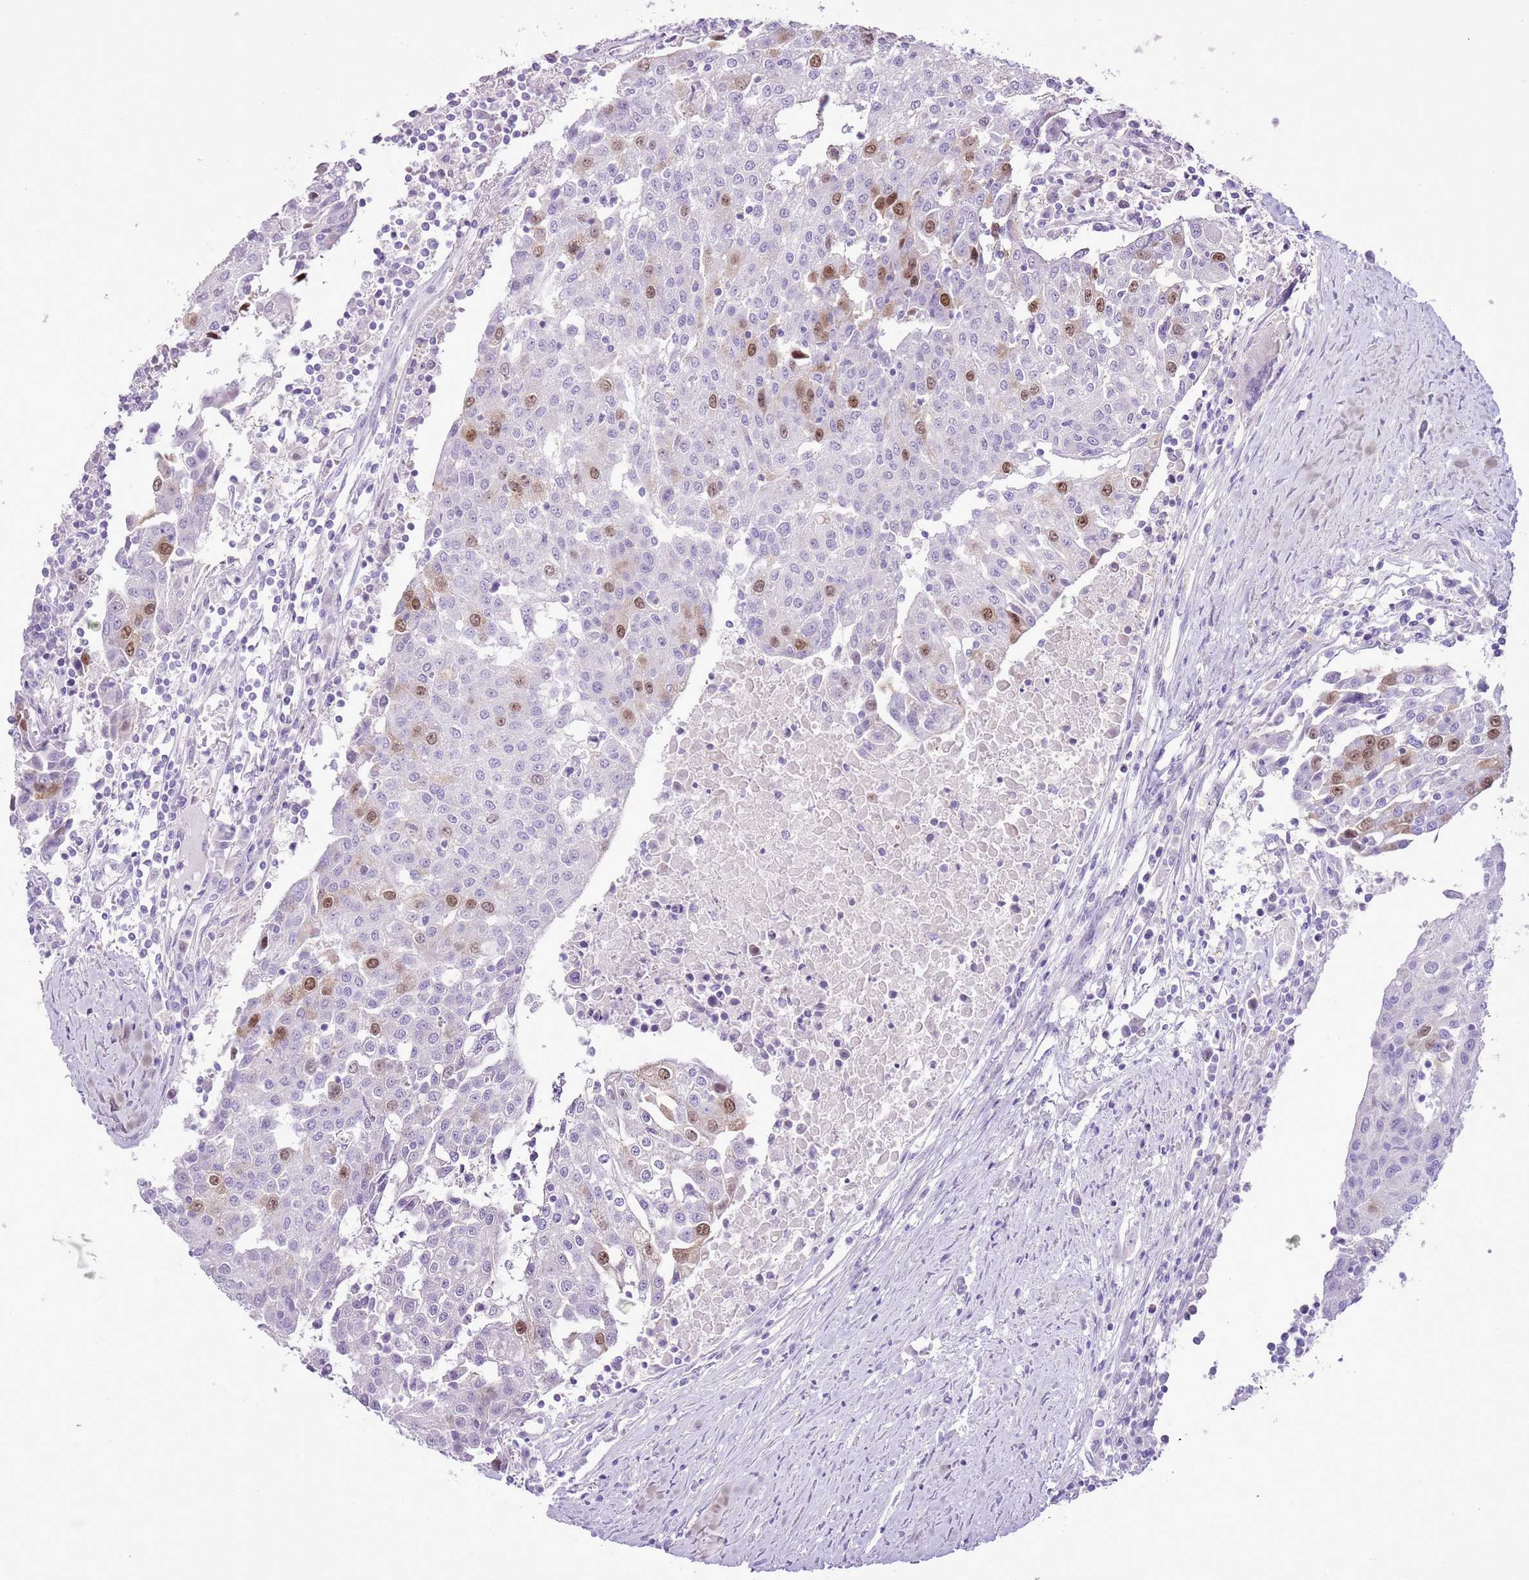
{"staining": {"intensity": "moderate", "quantity": "25%-75%", "location": "nuclear"}, "tissue": "urothelial cancer", "cell_type": "Tumor cells", "image_type": "cancer", "snomed": [{"axis": "morphology", "description": "Urothelial carcinoma, High grade"}, {"axis": "topography", "description": "Urinary bladder"}], "caption": "This photomicrograph shows urothelial carcinoma (high-grade) stained with immunohistochemistry (IHC) to label a protein in brown. The nuclear of tumor cells show moderate positivity for the protein. Nuclei are counter-stained blue.", "gene": "GMNN", "patient": {"sex": "female", "age": 85}}